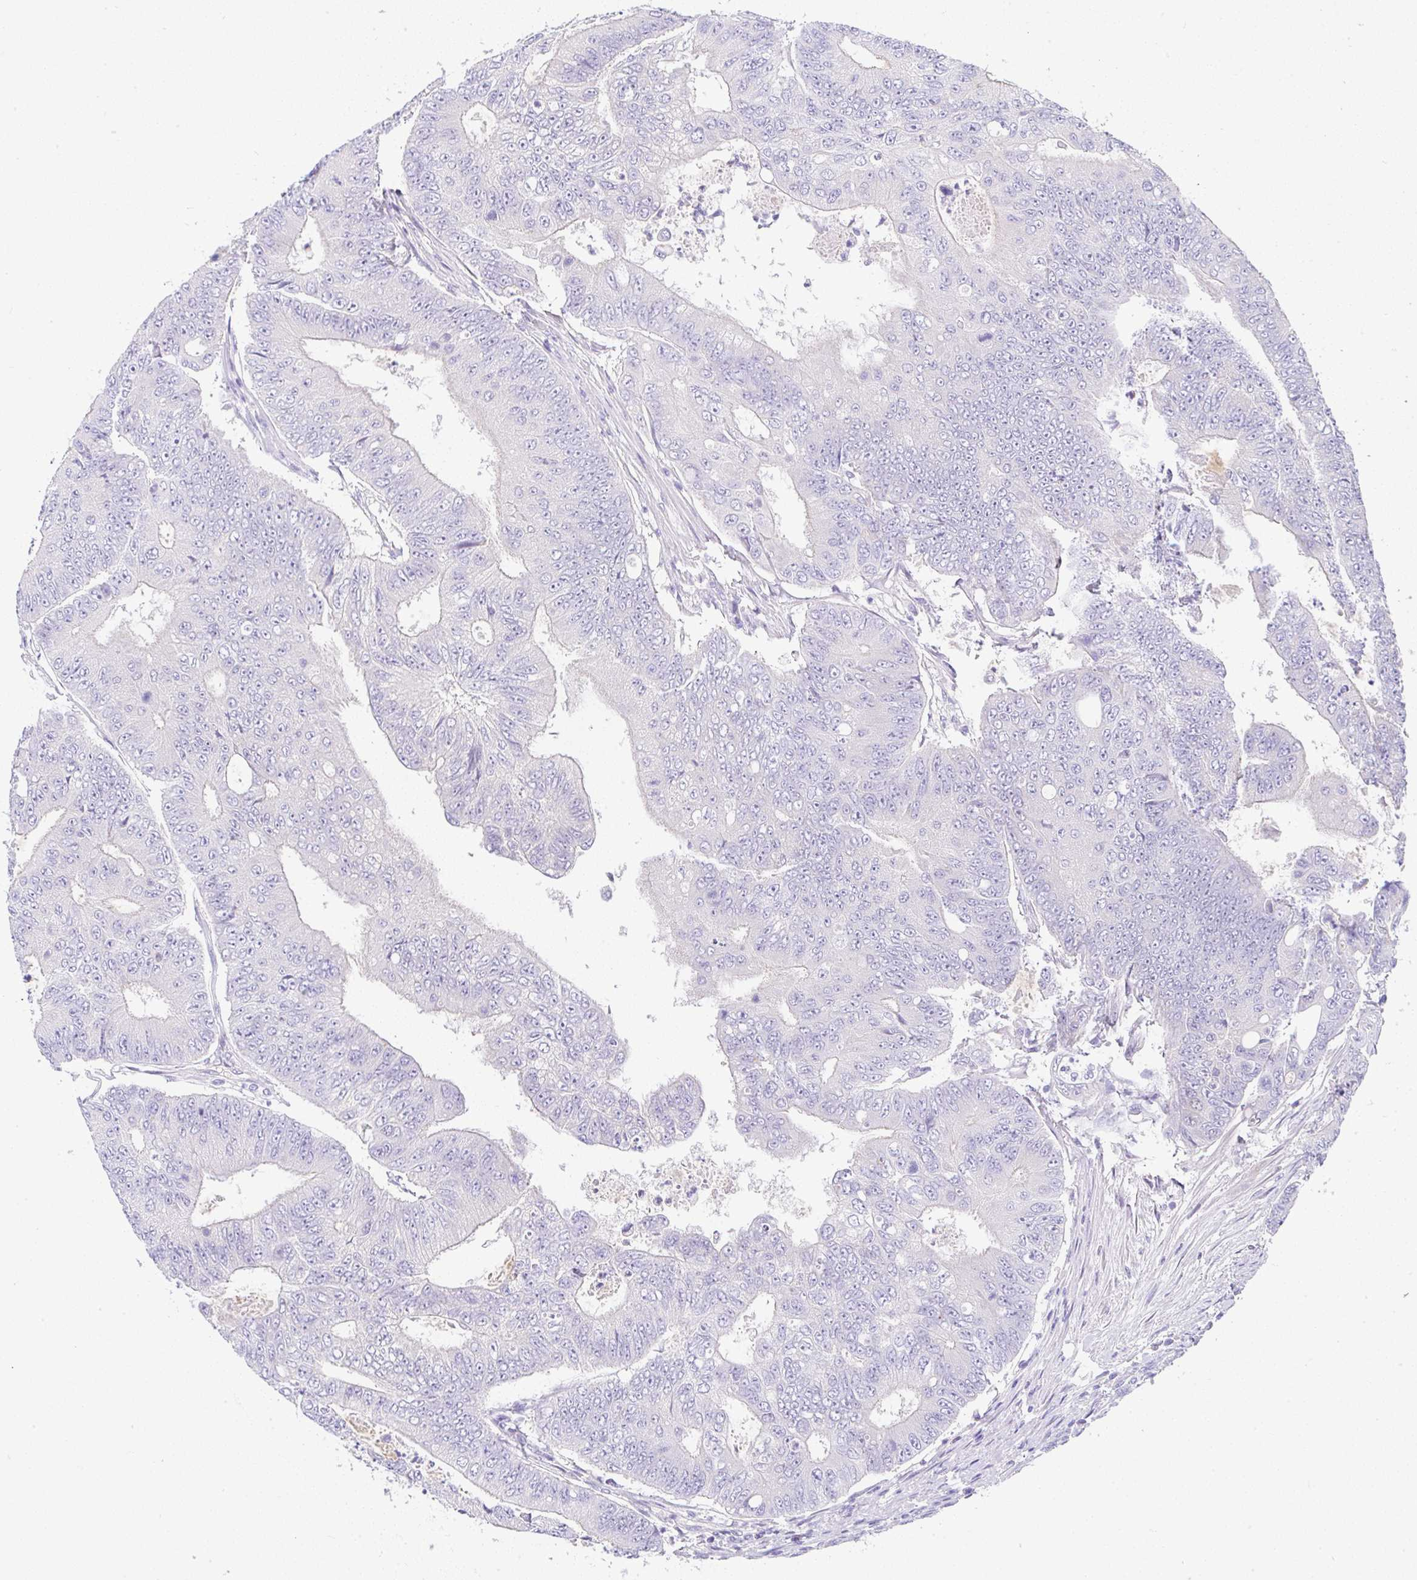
{"staining": {"intensity": "negative", "quantity": "none", "location": "none"}, "tissue": "colorectal cancer", "cell_type": "Tumor cells", "image_type": "cancer", "snomed": [{"axis": "morphology", "description": "Adenocarcinoma, NOS"}, {"axis": "topography", "description": "Colon"}], "caption": "Colorectal cancer stained for a protein using immunohistochemistry (IHC) displays no positivity tumor cells.", "gene": "SERPINE3", "patient": {"sex": "female", "age": 48}}